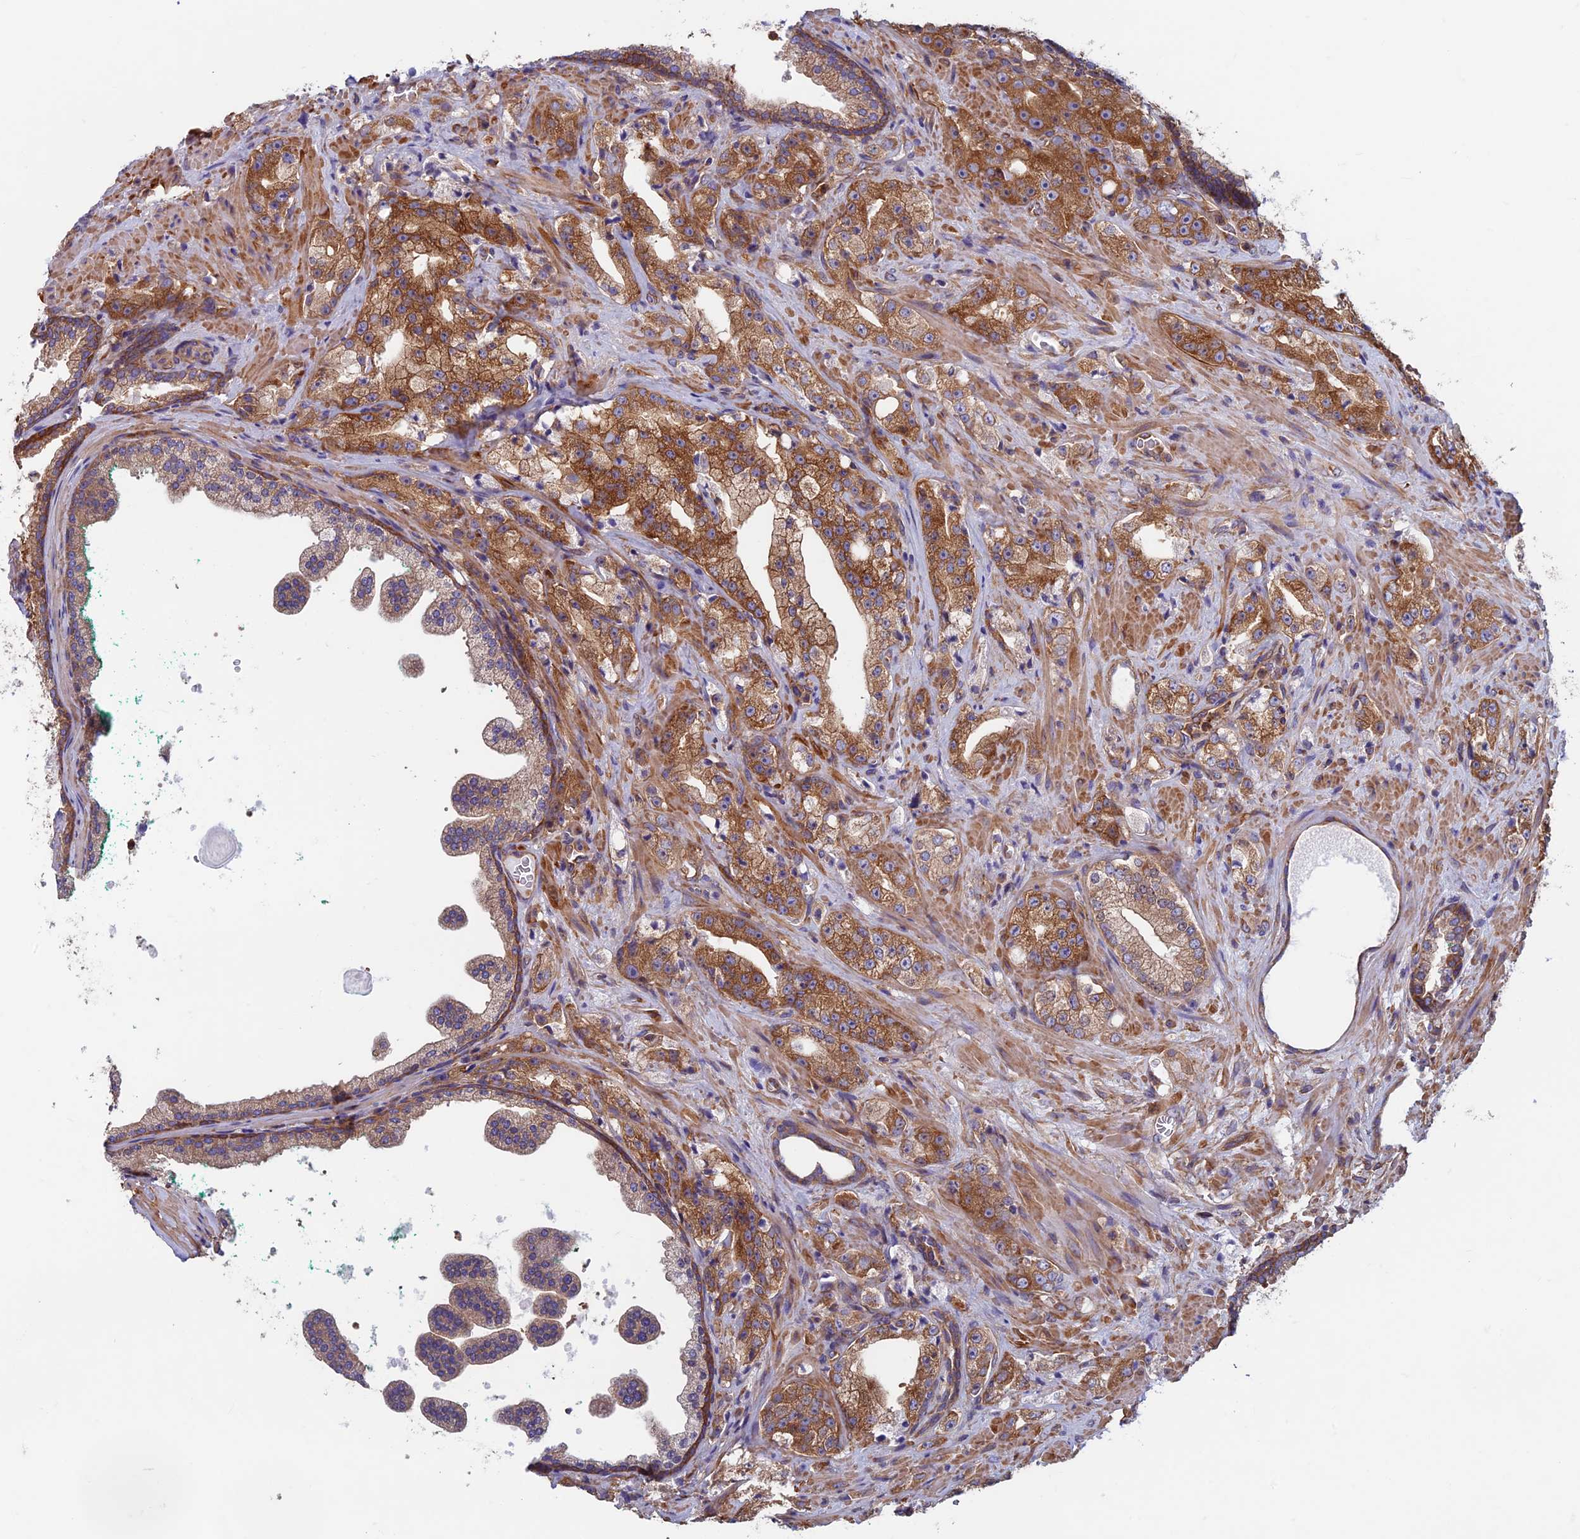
{"staining": {"intensity": "moderate", "quantity": ">75%", "location": "cytoplasmic/membranous"}, "tissue": "prostate cancer", "cell_type": "Tumor cells", "image_type": "cancer", "snomed": [{"axis": "morphology", "description": "Adenocarcinoma, High grade"}, {"axis": "topography", "description": "Prostate"}], "caption": "The histopathology image reveals immunohistochemical staining of prostate high-grade adenocarcinoma. There is moderate cytoplasmic/membranous staining is appreciated in approximately >75% of tumor cells. Nuclei are stained in blue.", "gene": "DNM1L", "patient": {"sex": "male", "age": 64}}